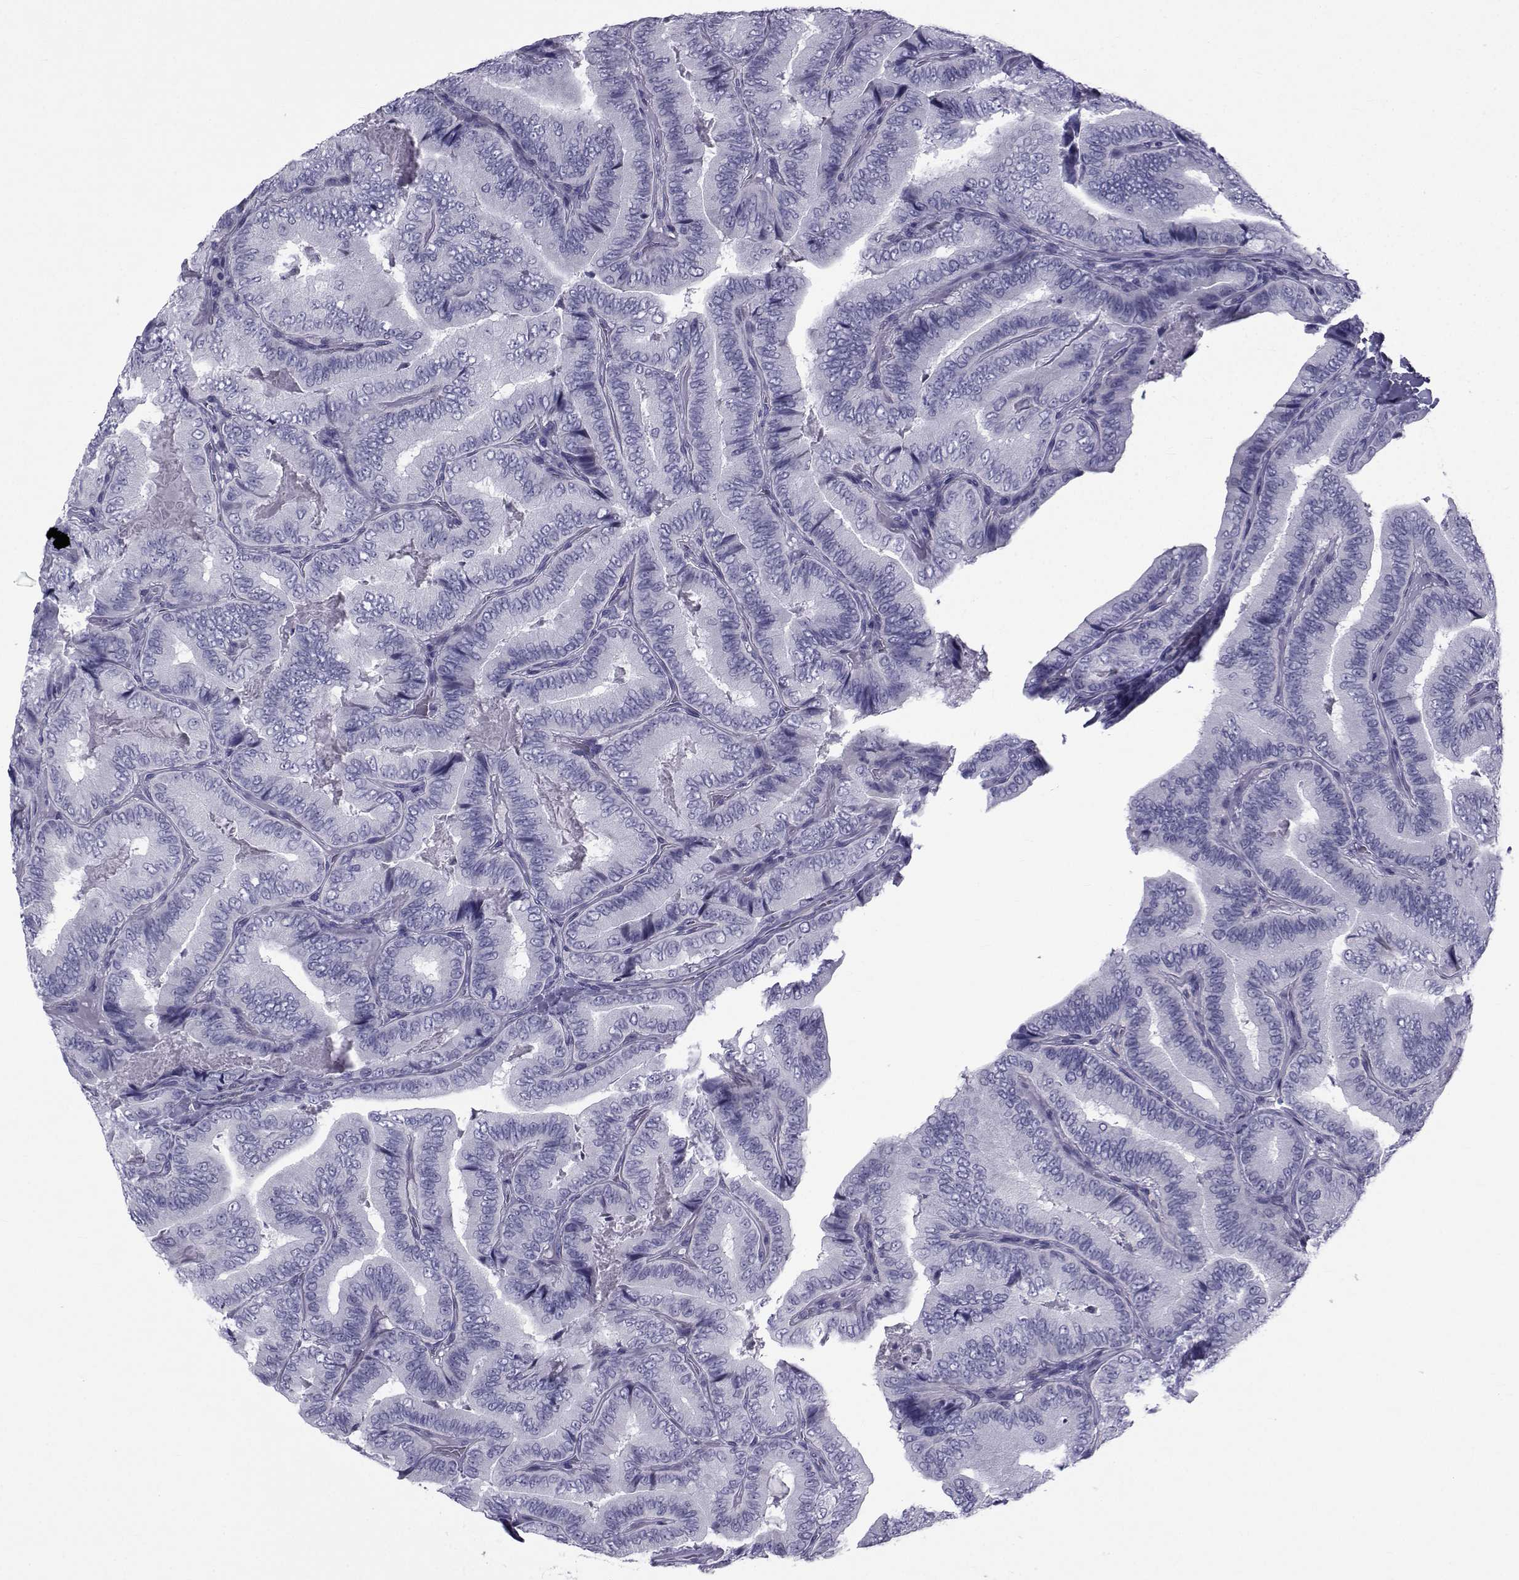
{"staining": {"intensity": "negative", "quantity": "none", "location": "none"}, "tissue": "thyroid cancer", "cell_type": "Tumor cells", "image_type": "cancer", "snomed": [{"axis": "morphology", "description": "Papillary adenocarcinoma, NOS"}, {"axis": "topography", "description": "Thyroid gland"}], "caption": "Immunohistochemistry (IHC) of human thyroid cancer (papillary adenocarcinoma) exhibits no staining in tumor cells.", "gene": "SPANXD", "patient": {"sex": "male", "age": 61}}